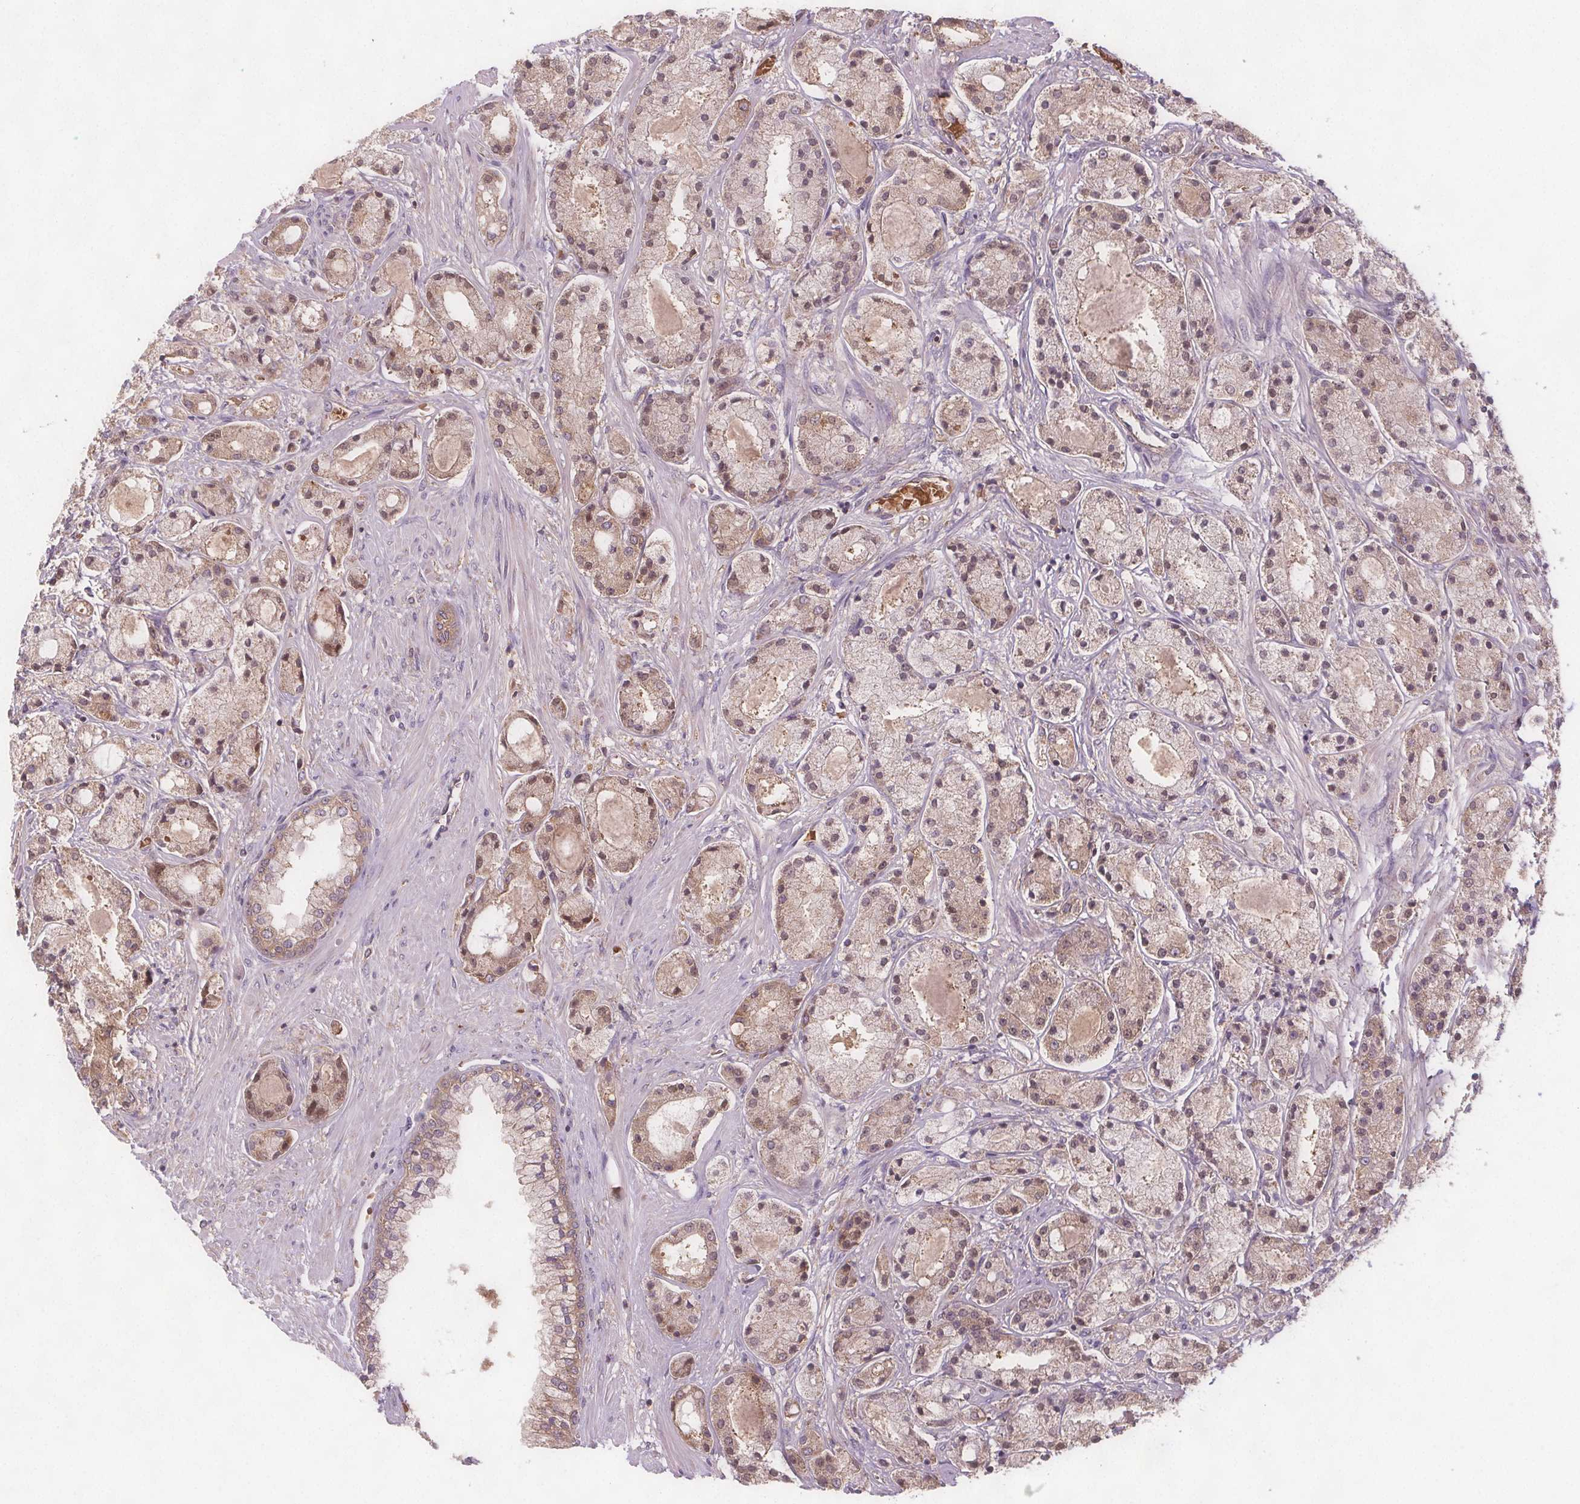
{"staining": {"intensity": "weak", "quantity": "25%-75%", "location": "cytoplasmic/membranous"}, "tissue": "prostate cancer", "cell_type": "Tumor cells", "image_type": "cancer", "snomed": [{"axis": "morphology", "description": "Adenocarcinoma, High grade"}, {"axis": "topography", "description": "Prostate"}], "caption": "DAB immunohistochemical staining of human prostate adenocarcinoma (high-grade) shows weak cytoplasmic/membranous protein staining in approximately 25%-75% of tumor cells.", "gene": "EIF3D", "patient": {"sex": "male", "age": 67}}